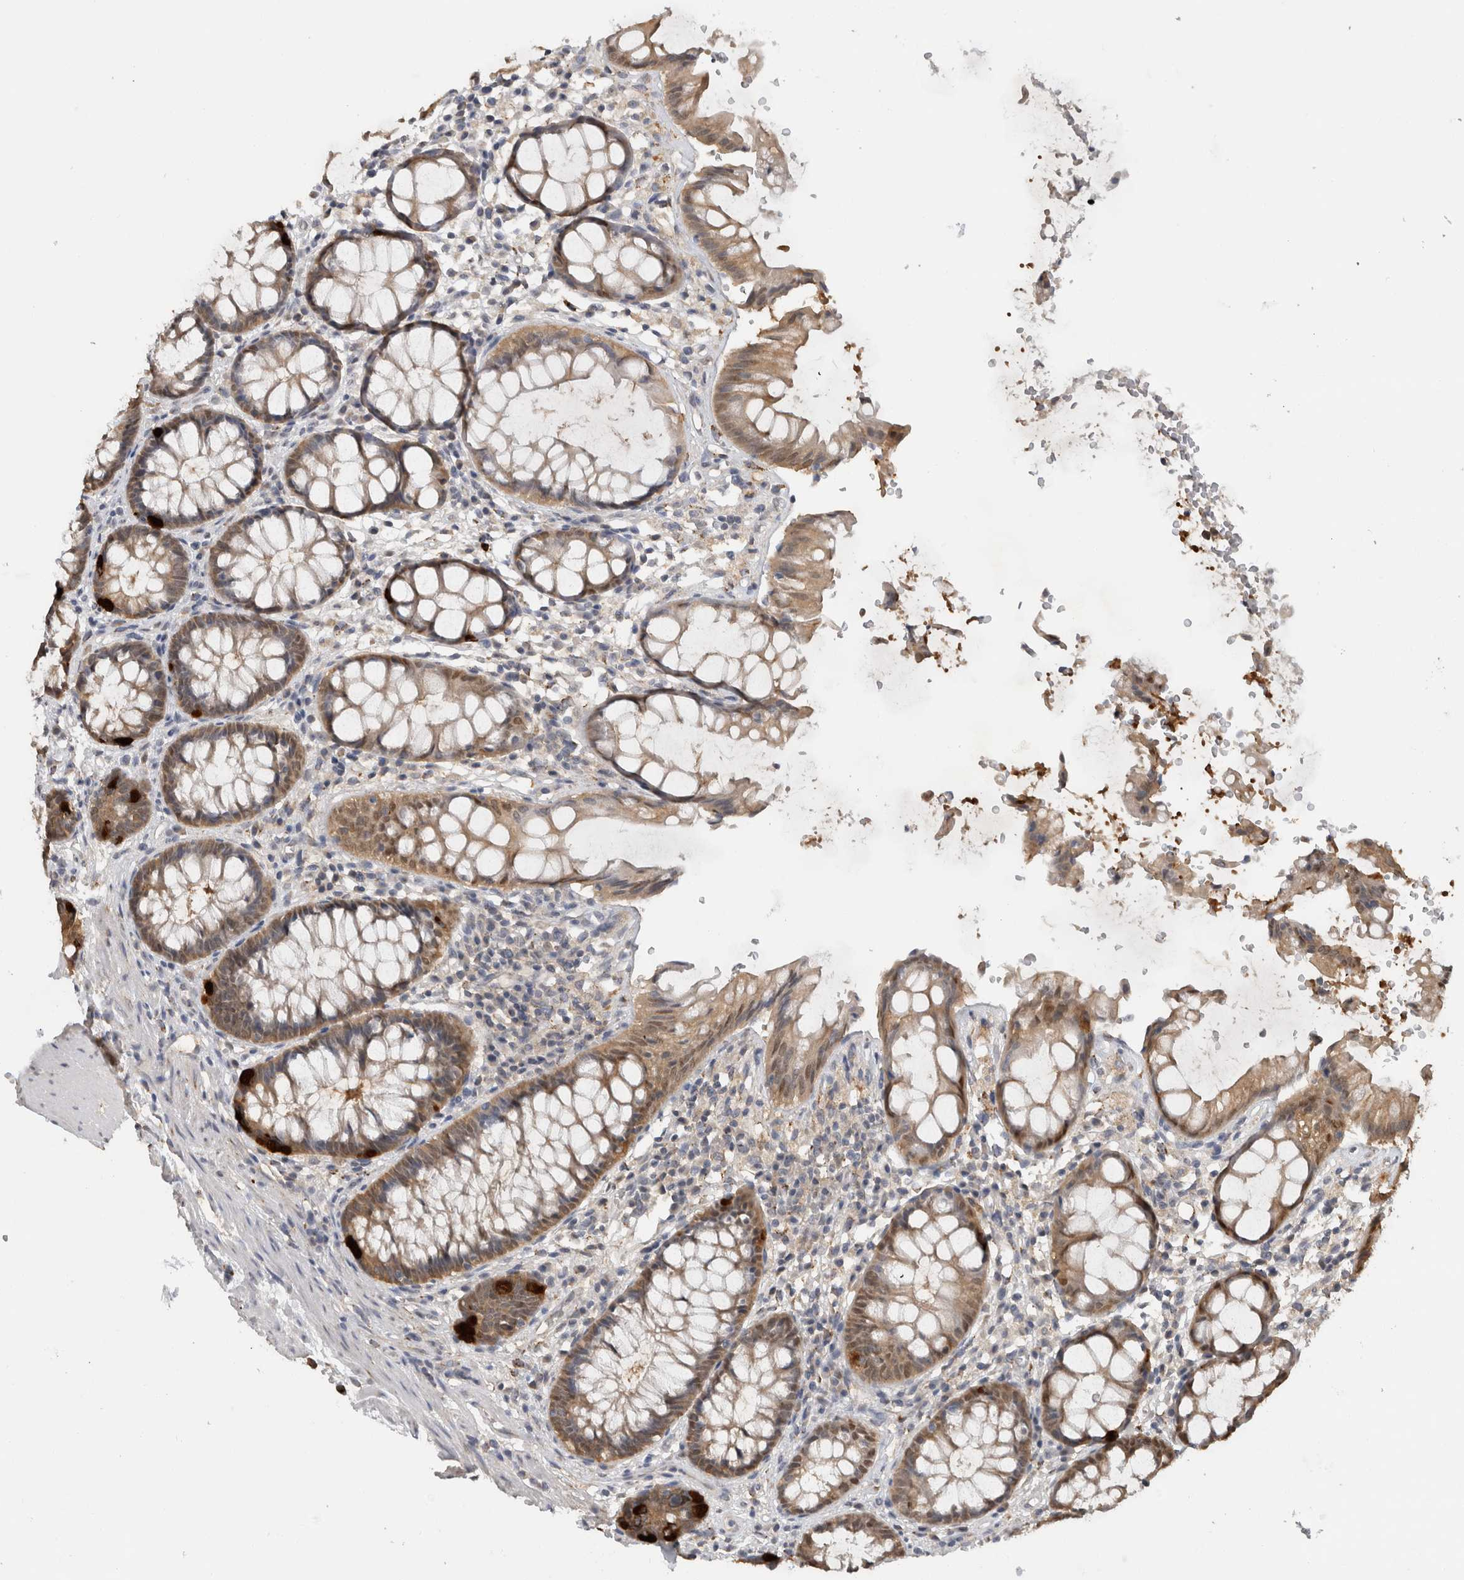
{"staining": {"intensity": "moderate", "quantity": ">75%", "location": "cytoplasmic/membranous"}, "tissue": "rectum", "cell_type": "Glandular cells", "image_type": "normal", "snomed": [{"axis": "morphology", "description": "Normal tissue, NOS"}, {"axis": "topography", "description": "Rectum"}], "caption": "Immunohistochemistry (IHC) (DAB) staining of normal human rectum shows moderate cytoplasmic/membranous protein expression in about >75% of glandular cells.", "gene": "DYRK2", "patient": {"sex": "male", "age": 64}}